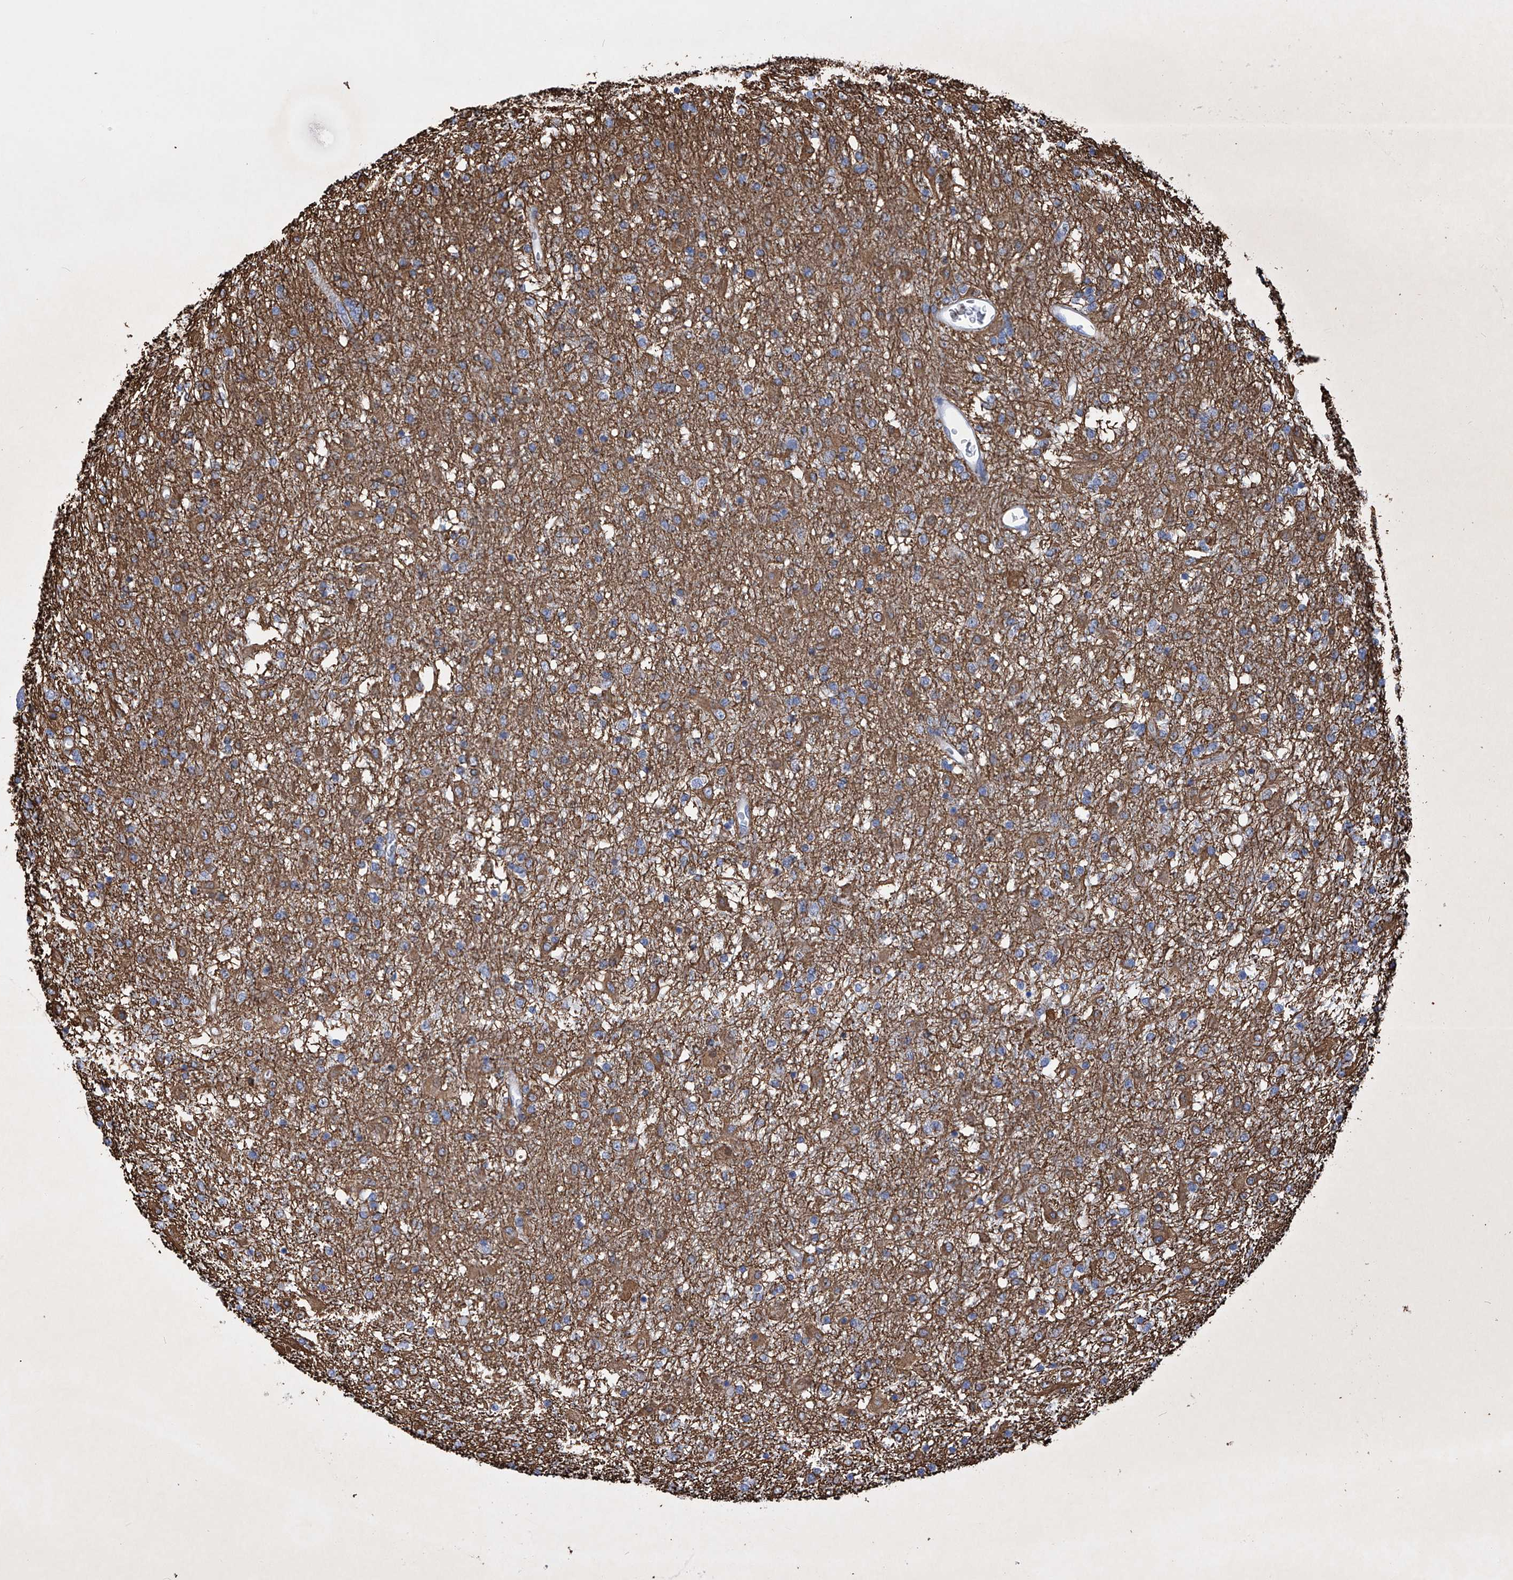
{"staining": {"intensity": "moderate", "quantity": "<25%", "location": "cytoplasmic/membranous"}, "tissue": "glioma", "cell_type": "Tumor cells", "image_type": "cancer", "snomed": [{"axis": "morphology", "description": "Glioma, malignant, Low grade"}, {"axis": "topography", "description": "Brain"}], "caption": "Immunohistochemistry of human glioma exhibits low levels of moderate cytoplasmic/membranous positivity in approximately <25% of tumor cells.", "gene": "ADRA1A", "patient": {"sex": "male", "age": 65}}